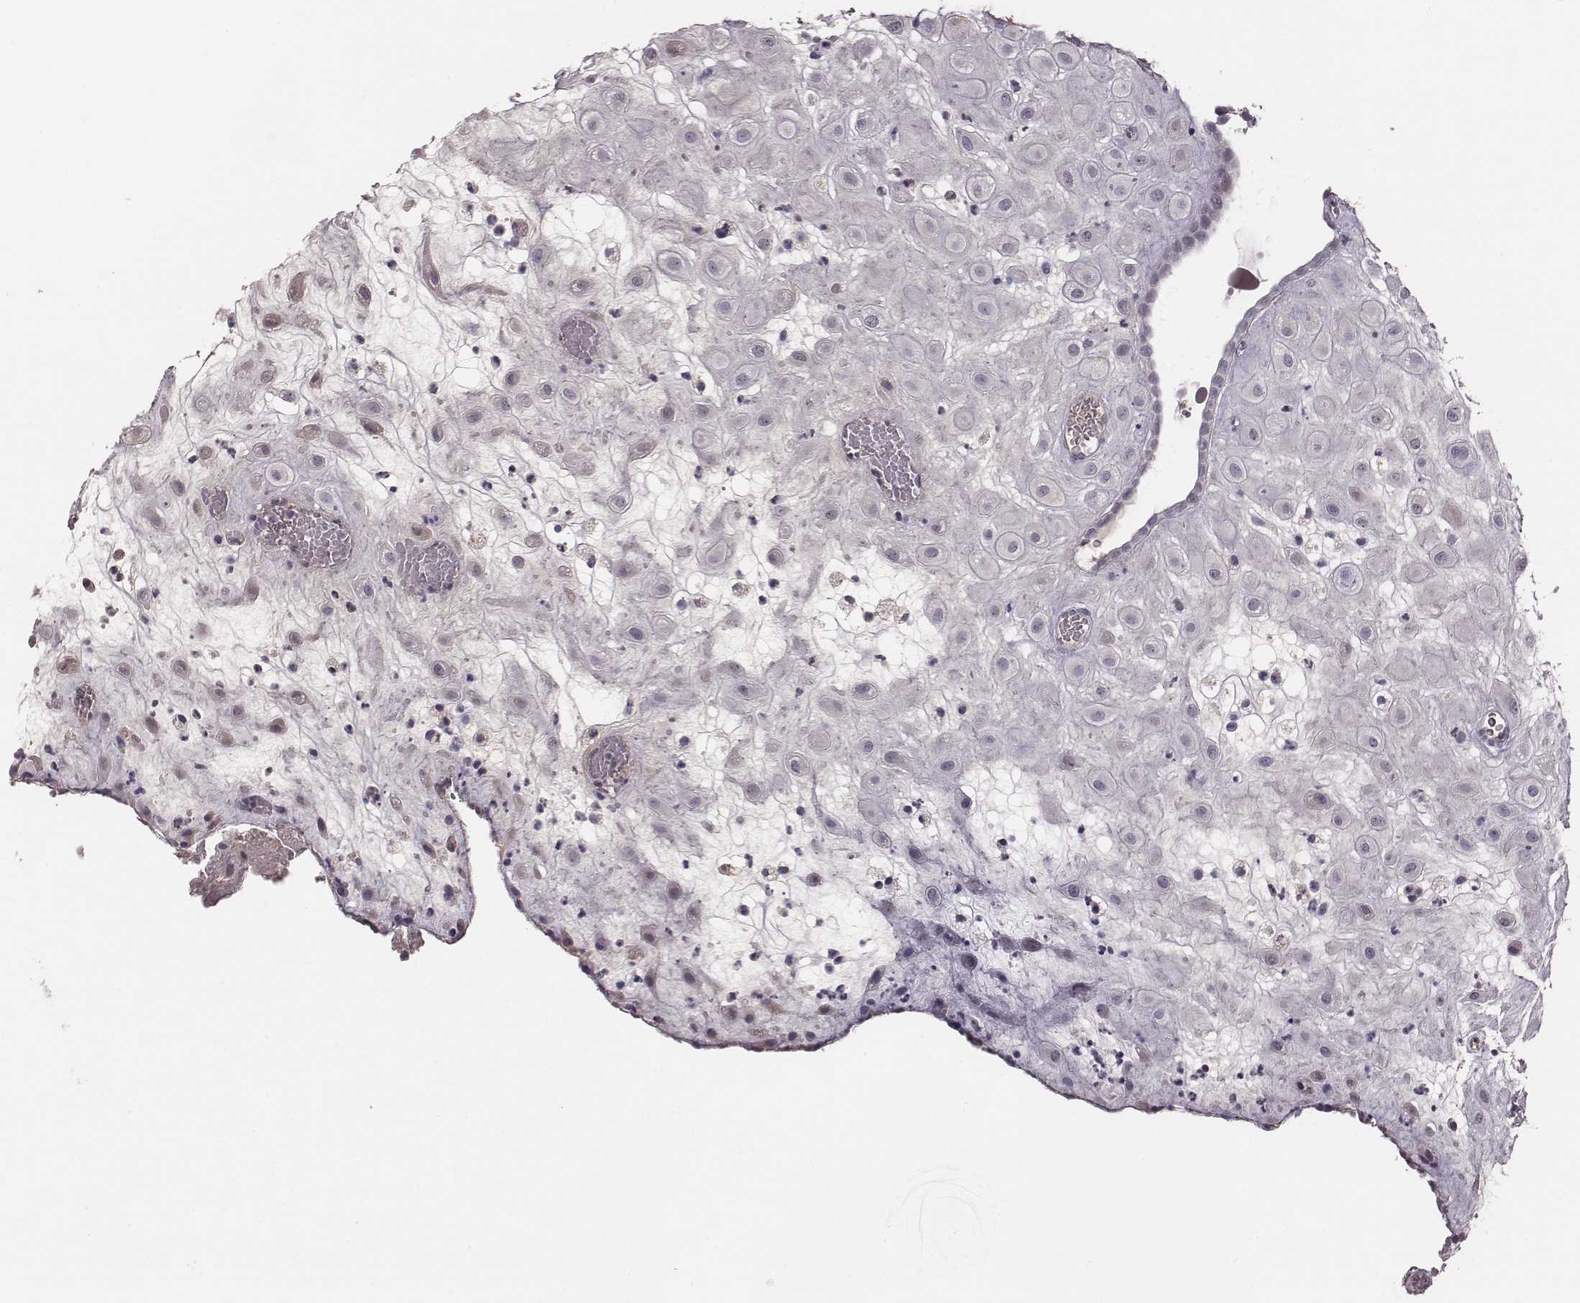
{"staining": {"intensity": "negative", "quantity": "none", "location": "none"}, "tissue": "placenta", "cell_type": "Decidual cells", "image_type": "normal", "snomed": [{"axis": "morphology", "description": "Normal tissue, NOS"}, {"axis": "topography", "description": "Placenta"}], "caption": "An image of placenta stained for a protein demonstrates no brown staining in decidual cells. Brightfield microscopy of IHC stained with DAB (brown) and hematoxylin (blue), captured at high magnification.", "gene": "SLC22A6", "patient": {"sex": "female", "age": 24}}